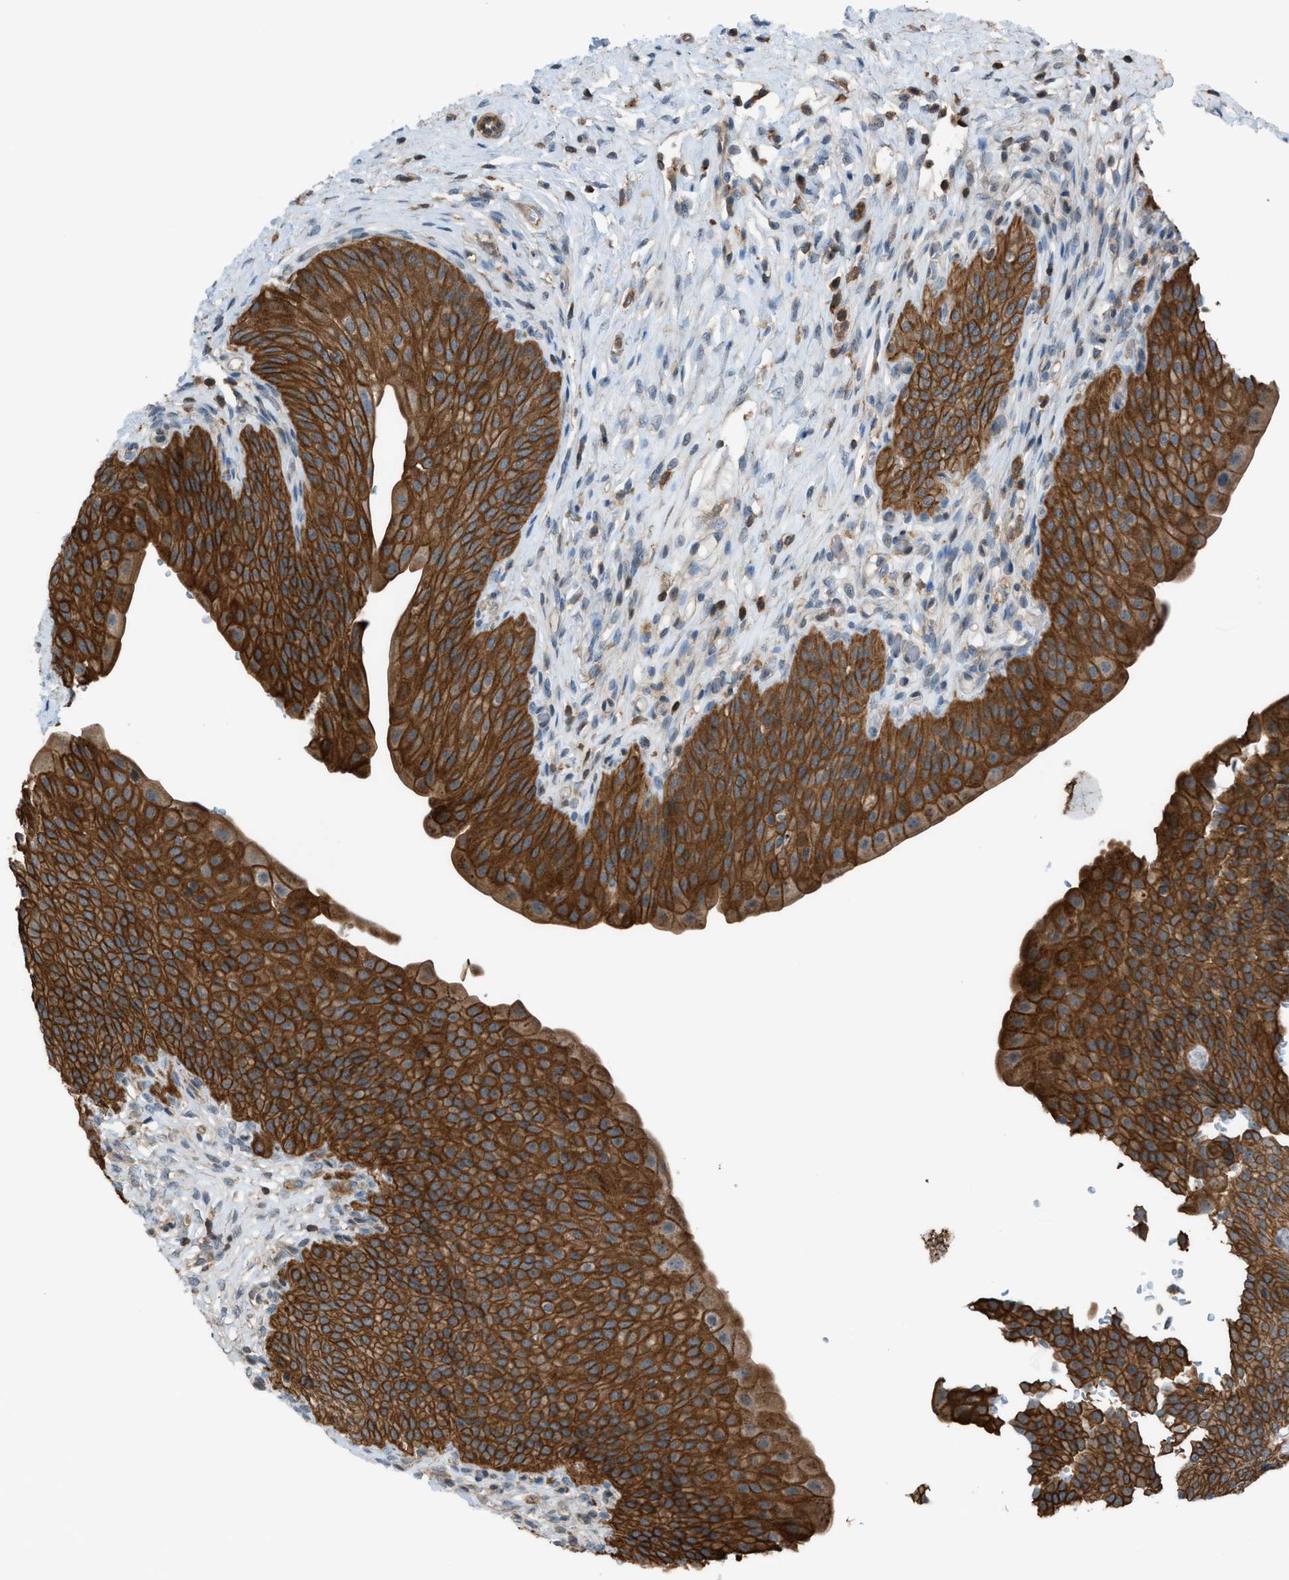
{"staining": {"intensity": "strong", "quantity": ">75%", "location": "cytoplasmic/membranous"}, "tissue": "urinary bladder", "cell_type": "Urothelial cells", "image_type": "normal", "snomed": [{"axis": "morphology", "description": "Normal tissue, NOS"}, {"axis": "topography", "description": "Urinary bladder"}], "caption": "Unremarkable urinary bladder was stained to show a protein in brown. There is high levels of strong cytoplasmic/membranous staining in approximately >75% of urothelial cells. (DAB IHC, brown staining for protein, blue staining for nuclei).", "gene": "DYRK1A", "patient": {"sex": "male", "age": 46}}